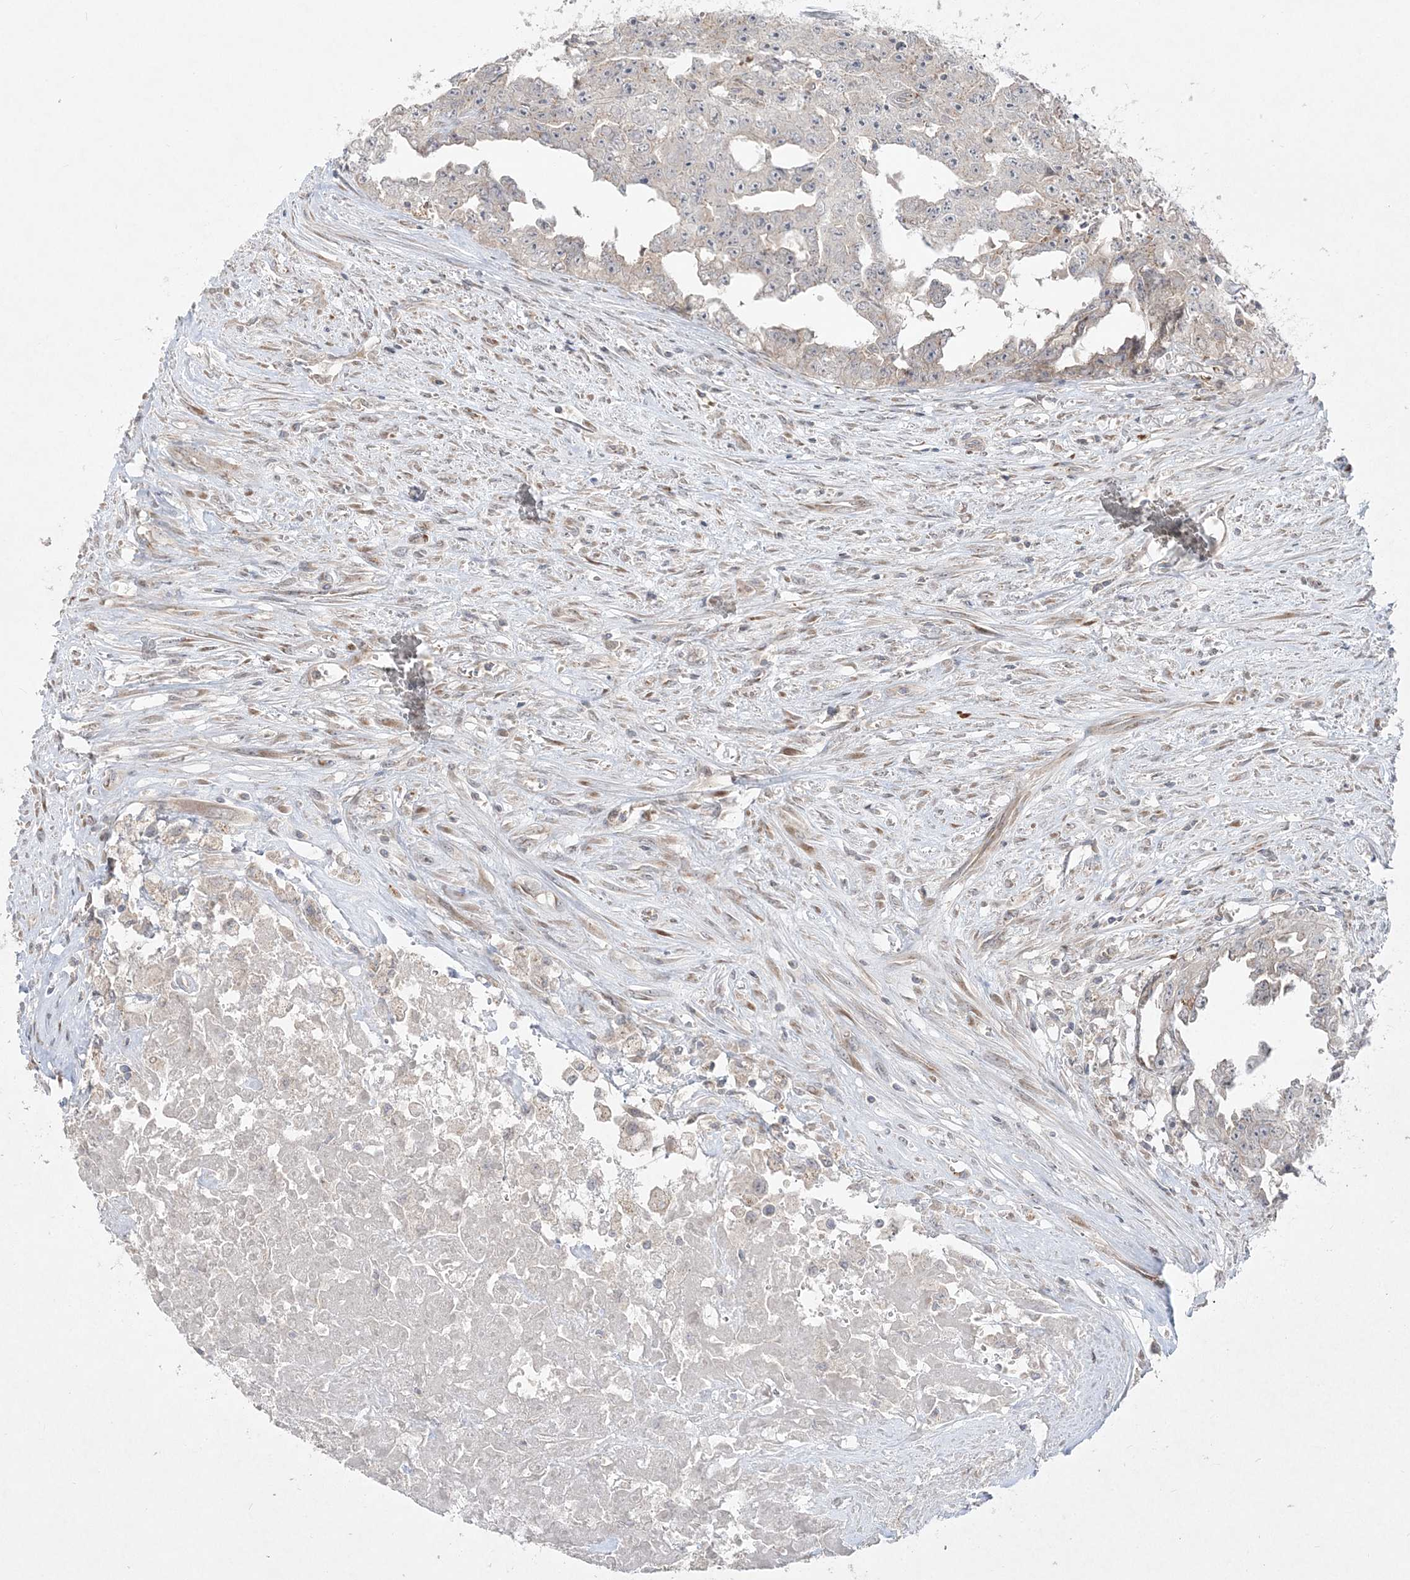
{"staining": {"intensity": "negative", "quantity": "none", "location": "none"}, "tissue": "testis cancer", "cell_type": "Tumor cells", "image_type": "cancer", "snomed": [{"axis": "morphology", "description": "Seminoma, NOS"}, {"axis": "morphology", "description": "Carcinoma, Embryonal, NOS"}, {"axis": "topography", "description": "Testis"}], "caption": "Tumor cells are negative for brown protein staining in embryonal carcinoma (testis).", "gene": "CLNK", "patient": {"sex": "male", "age": 43}}